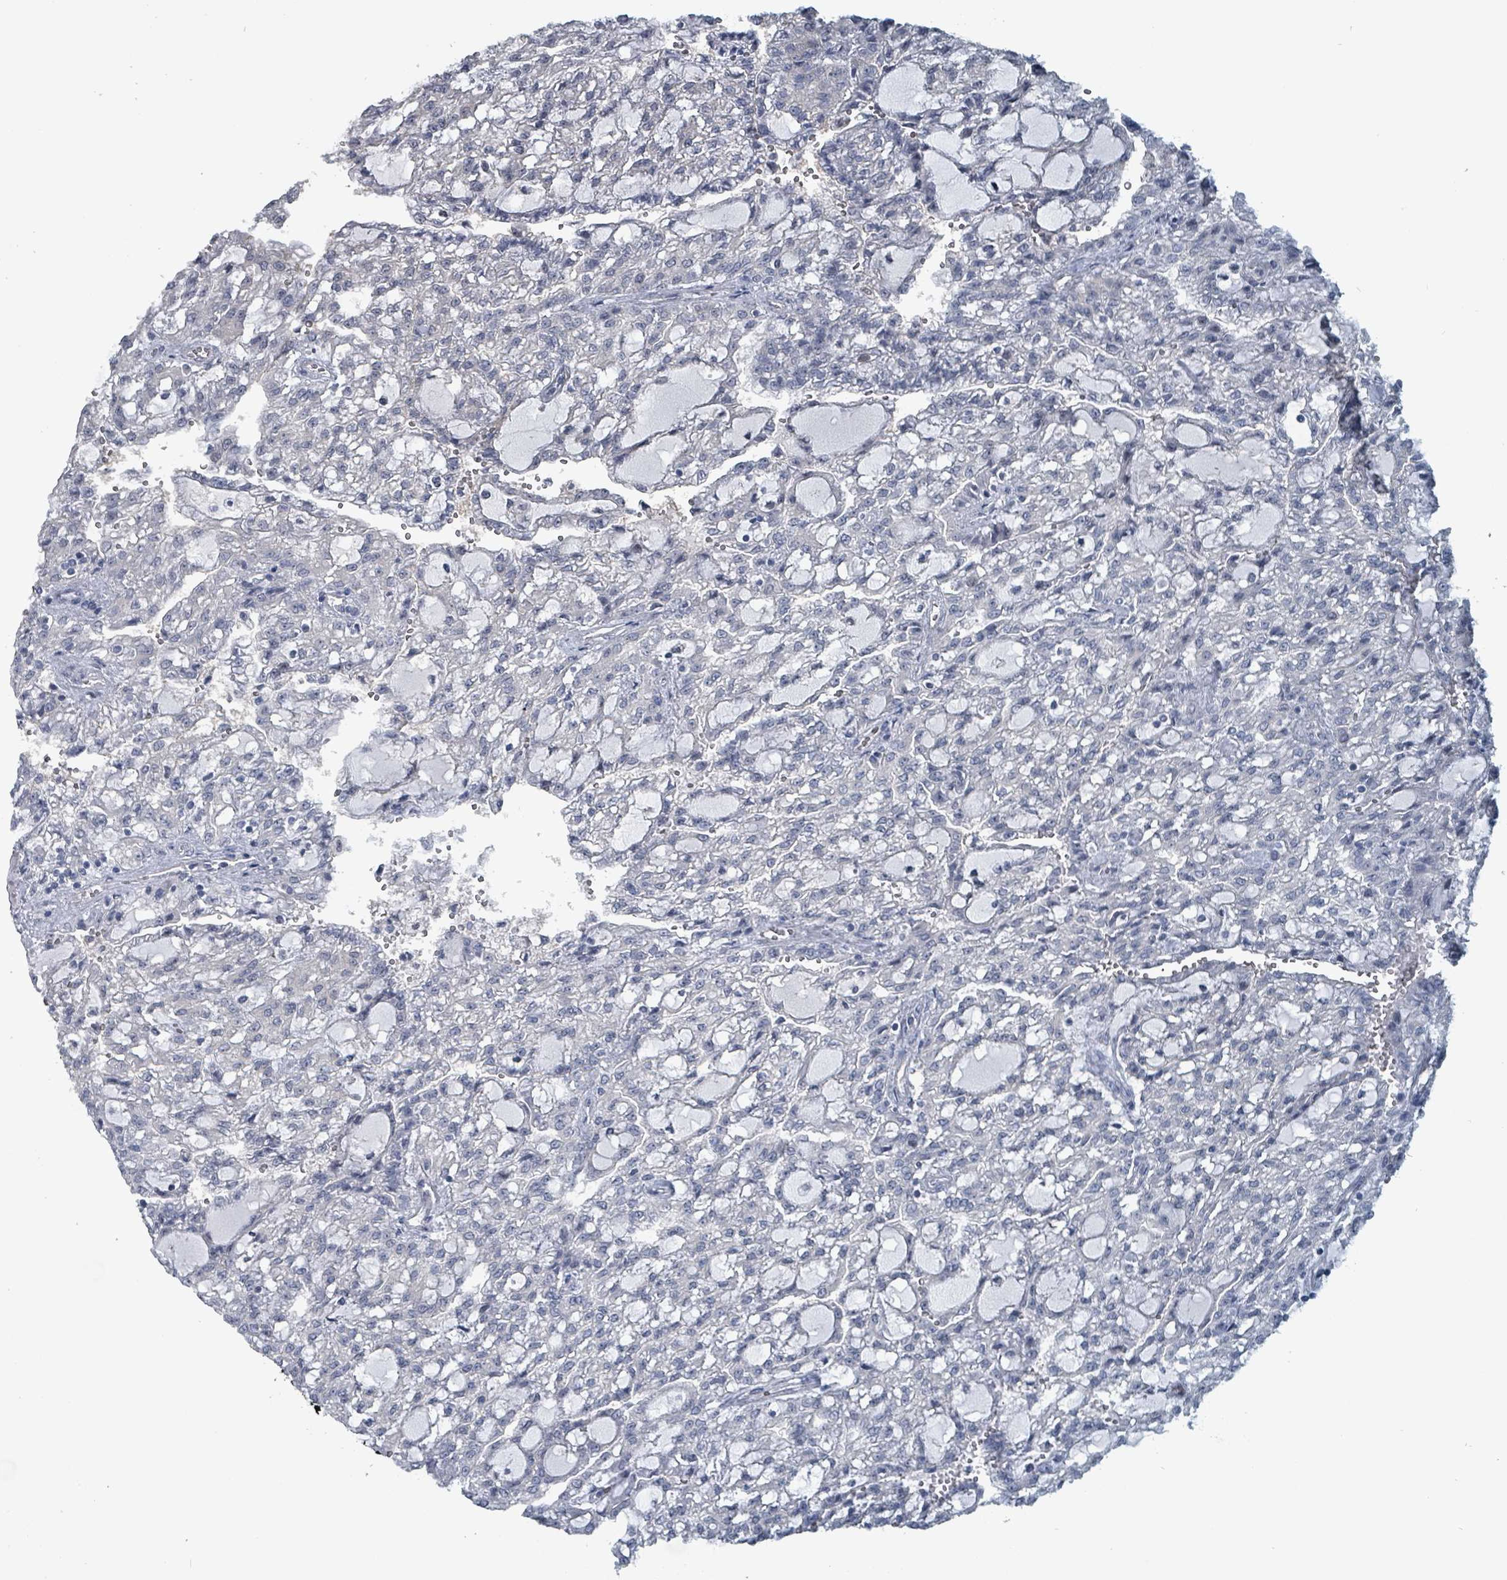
{"staining": {"intensity": "negative", "quantity": "none", "location": "none"}, "tissue": "renal cancer", "cell_type": "Tumor cells", "image_type": "cancer", "snomed": [{"axis": "morphology", "description": "Adenocarcinoma, NOS"}, {"axis": "topography", "description": "Kidney"}], "caption": "IHC image of renal cancer stained for a protein (brown), which reveals no staining in tumor cells.", "gene": "BIVM", "patient": {"sex": "male", "age": 63}}